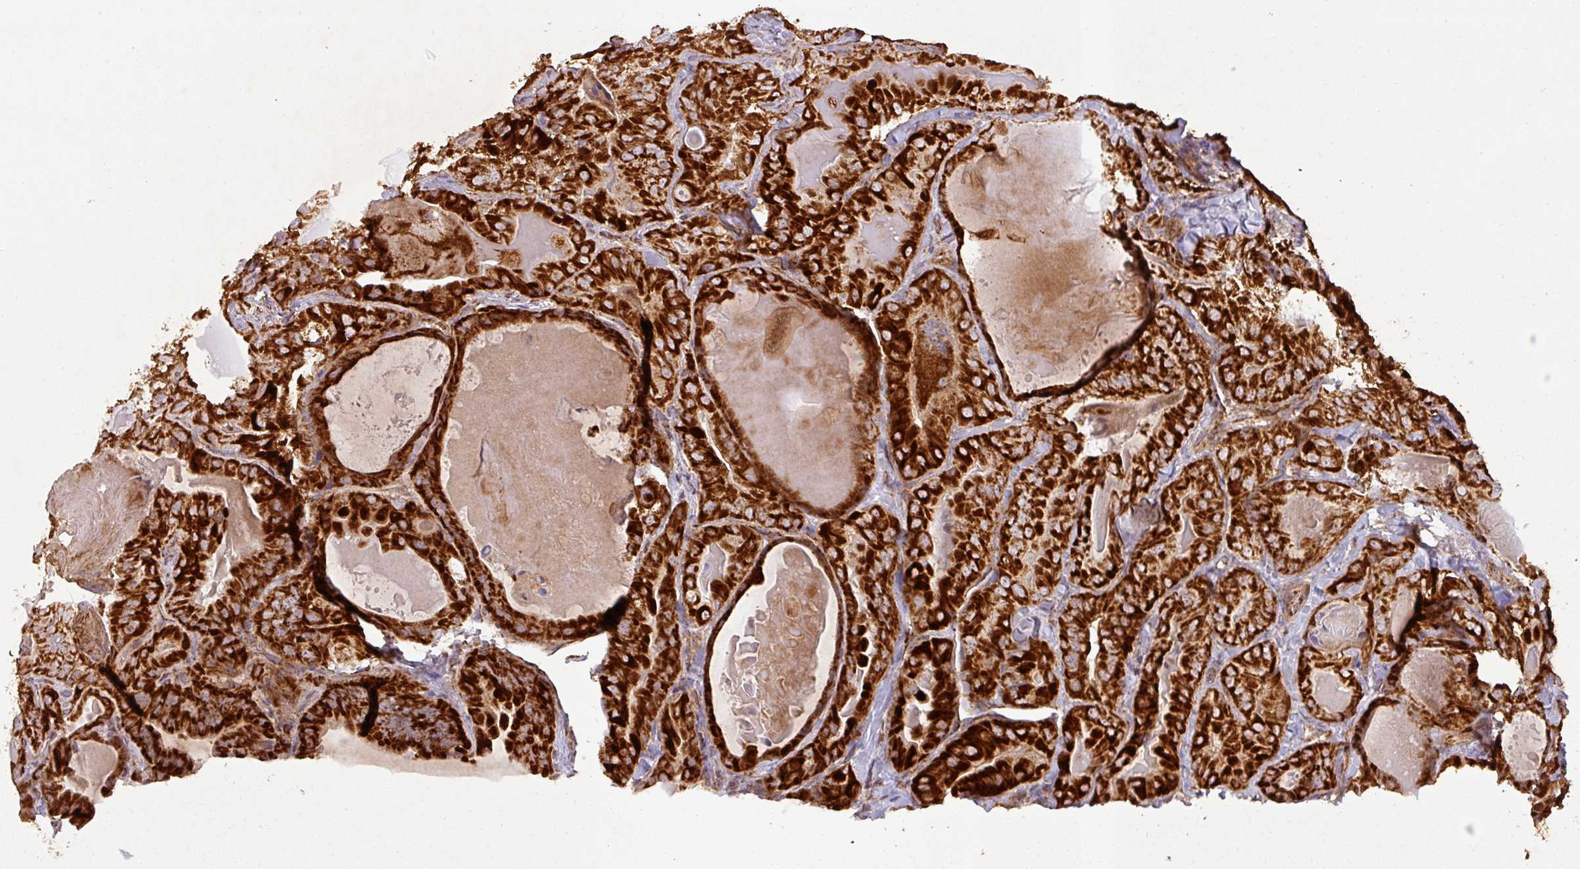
{"staining": {"intensity": "strong", "quantity": ">75%", "location": "cytoplasmic/membranous"}, "tissue": "thyroid cancer", "cell_type": "Tumor cells", "image_type": "cancer", "snomed": [{"axis": "morphology", "description": "Papillary adenocarcinoma, NOS"}, {"axis": "topography", "description": "Thyroid gland"}], "caption": "Thyroid cancer stained for a protein (brown) displays strong cytoplasmic/membranous positive expression in approximately >75% of tumor cells.", "gene": "GPD2", "patient": {"sex": "female", "age": 68}}